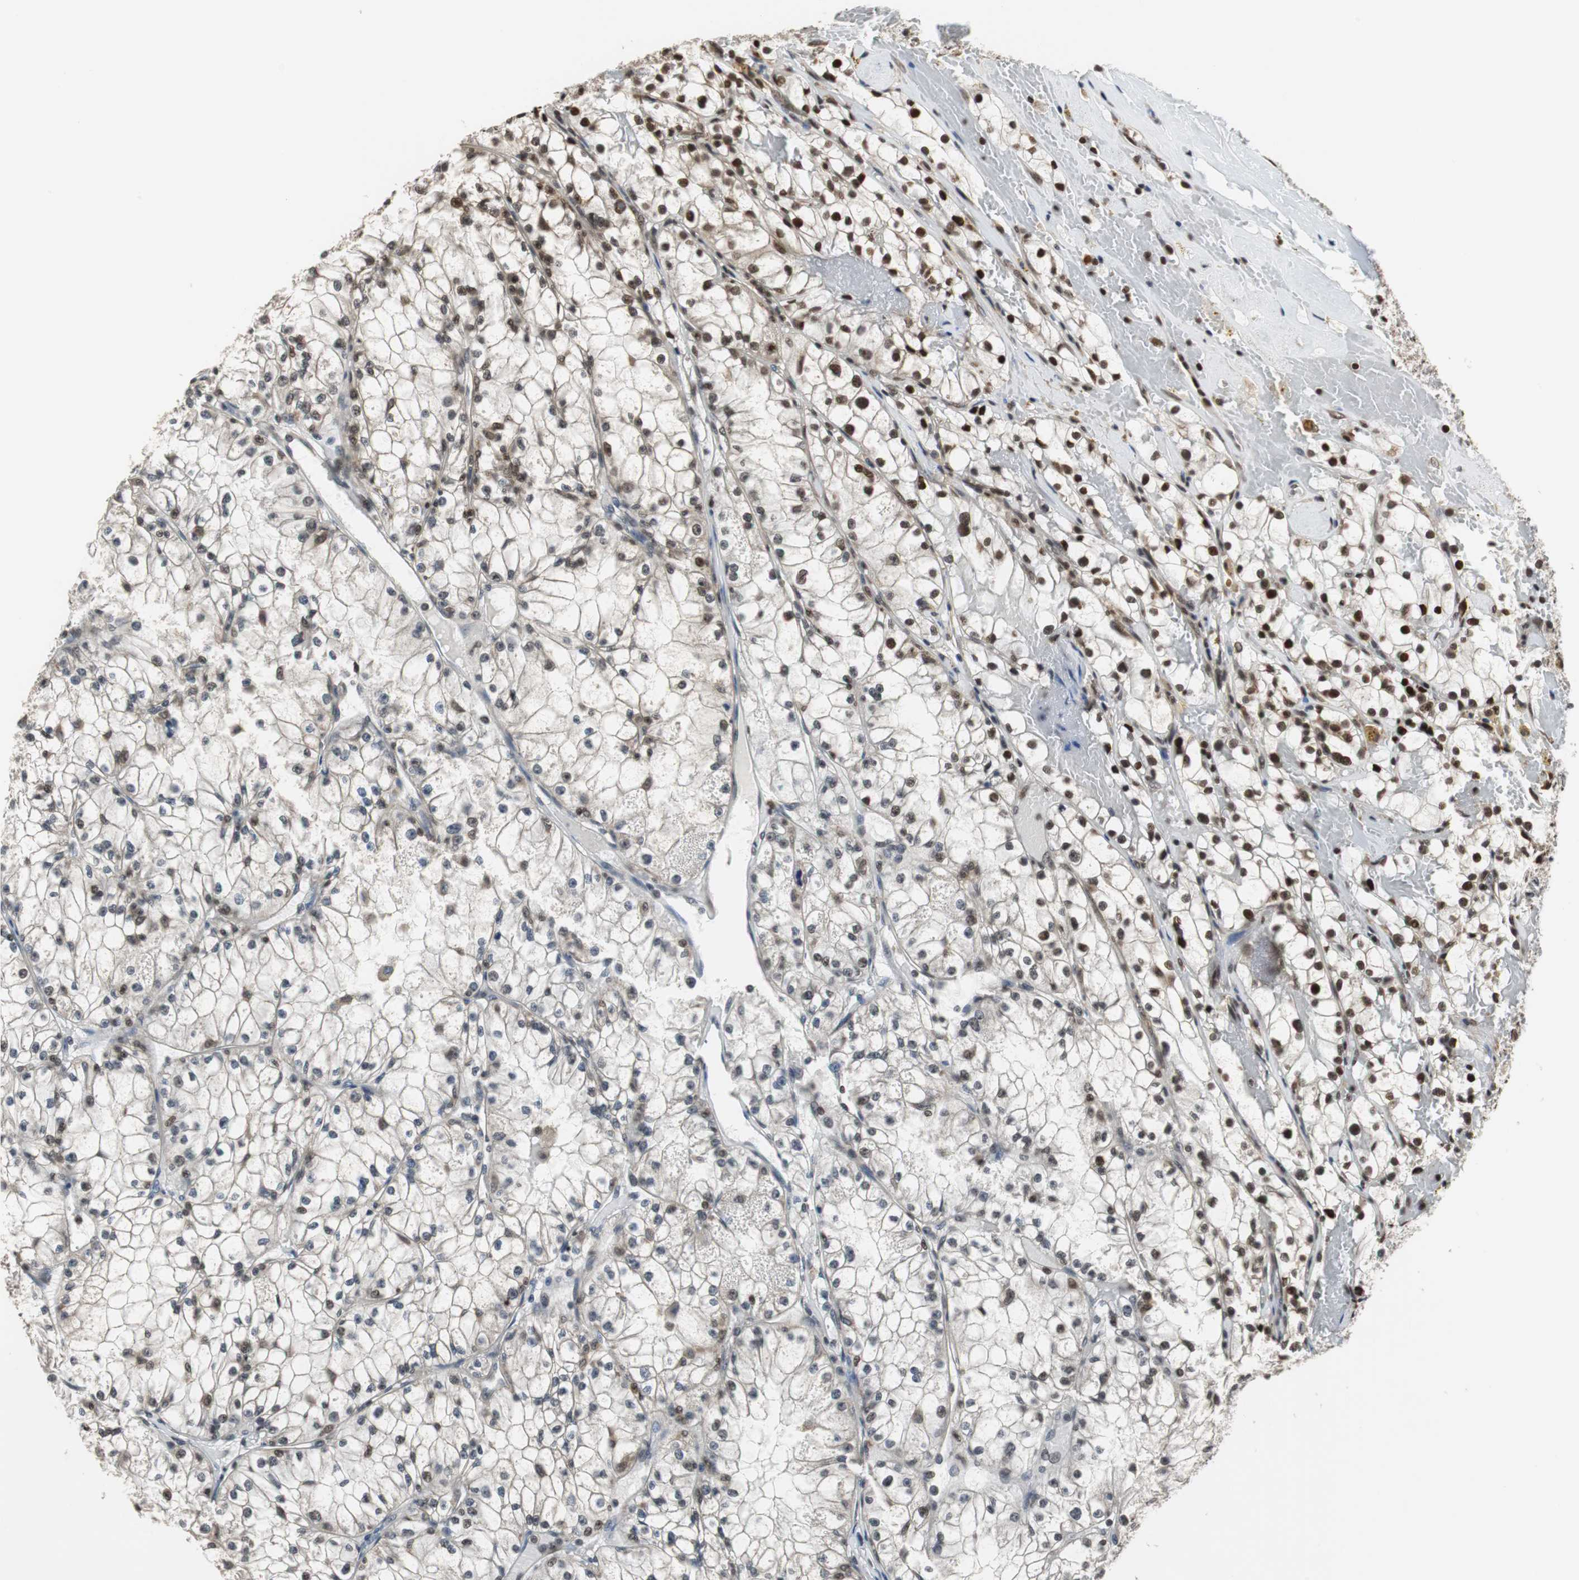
{"staining": {"intensity": "strong", "quantity": ">75%", "location": "nuclear"}, "tissue": "renal cancer", "cell_type": "Tumor cells", "image_type": "cancer", "snomed": [{"axis": "morphology", "description": "Adenocarcinoma, NOS"}, {"axis": "topography", "description": "Kidney"}], "caption": "Protein positivity by IHC displays strong nuclear expression in approximately >75% of tumor cells in renal adenocarcinoma.", "gene": "REST", "patient": {"sex": "male", "age": 56}}